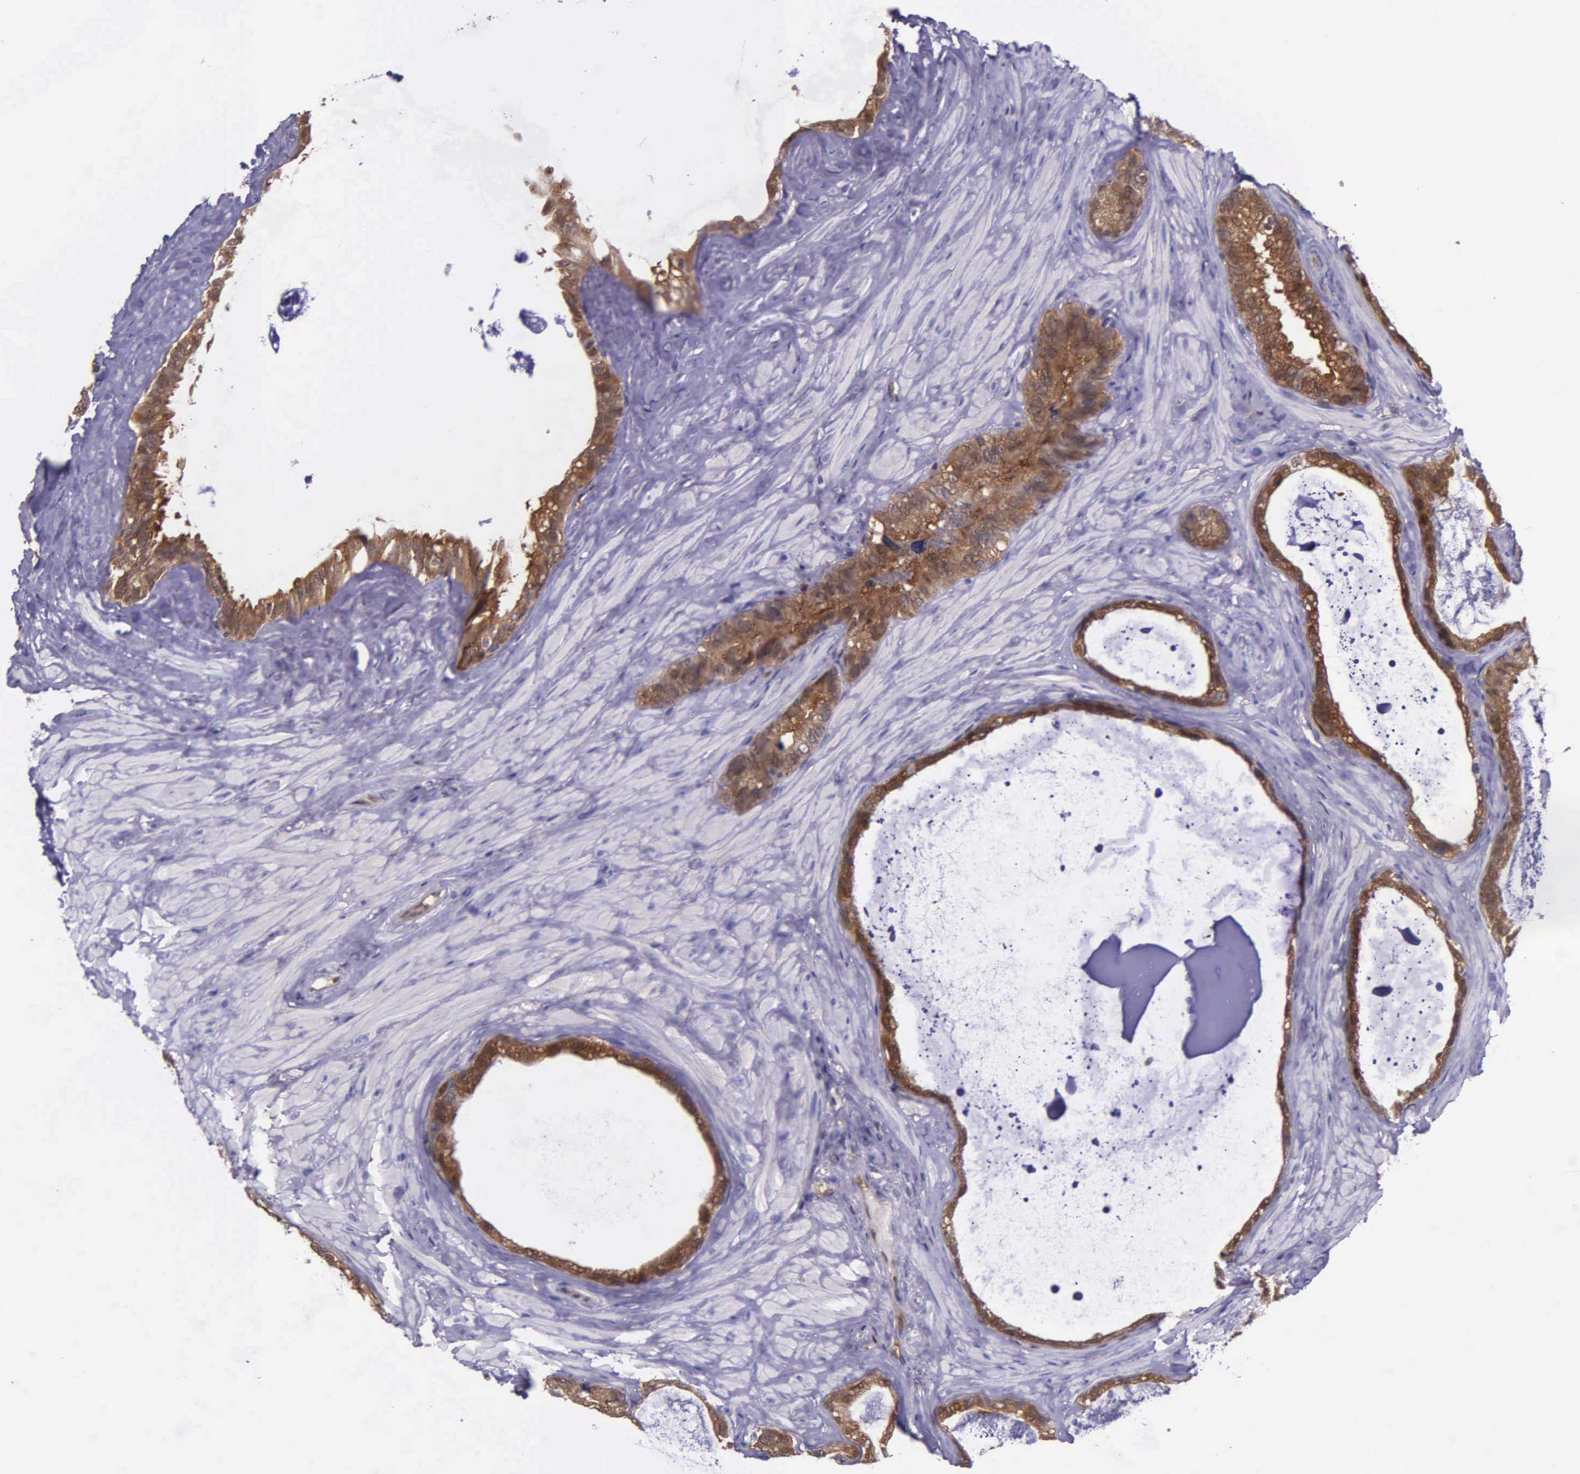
{"staining": {"intensity": "strong", "quantity": ">75%", "location": "cytoplasmic/membranous,nuclear"}, "tissue": "seminal vesicle", "cell_type": "Glandular cells", "image_type": "normal", "snomed": [{"axis": "morphology", "description": "Normal tissue, NOS"}, {"axis": "topography", "description": "Seminal veicle"}], "caption": "Protein expression analysis of benign human seminal vesicle reveals strong cytoplasmic/membranous,nuclear positivity in approximately >75% of glandular cells. The staining is performed using DAB (3,3'-diaminobenzidine) brown chromogen to label protein expression. The nuclei are counter-stained blue using hematoxylin.", "gene": "GMPR2", "patient": {"sex": "male", "age": 63}}